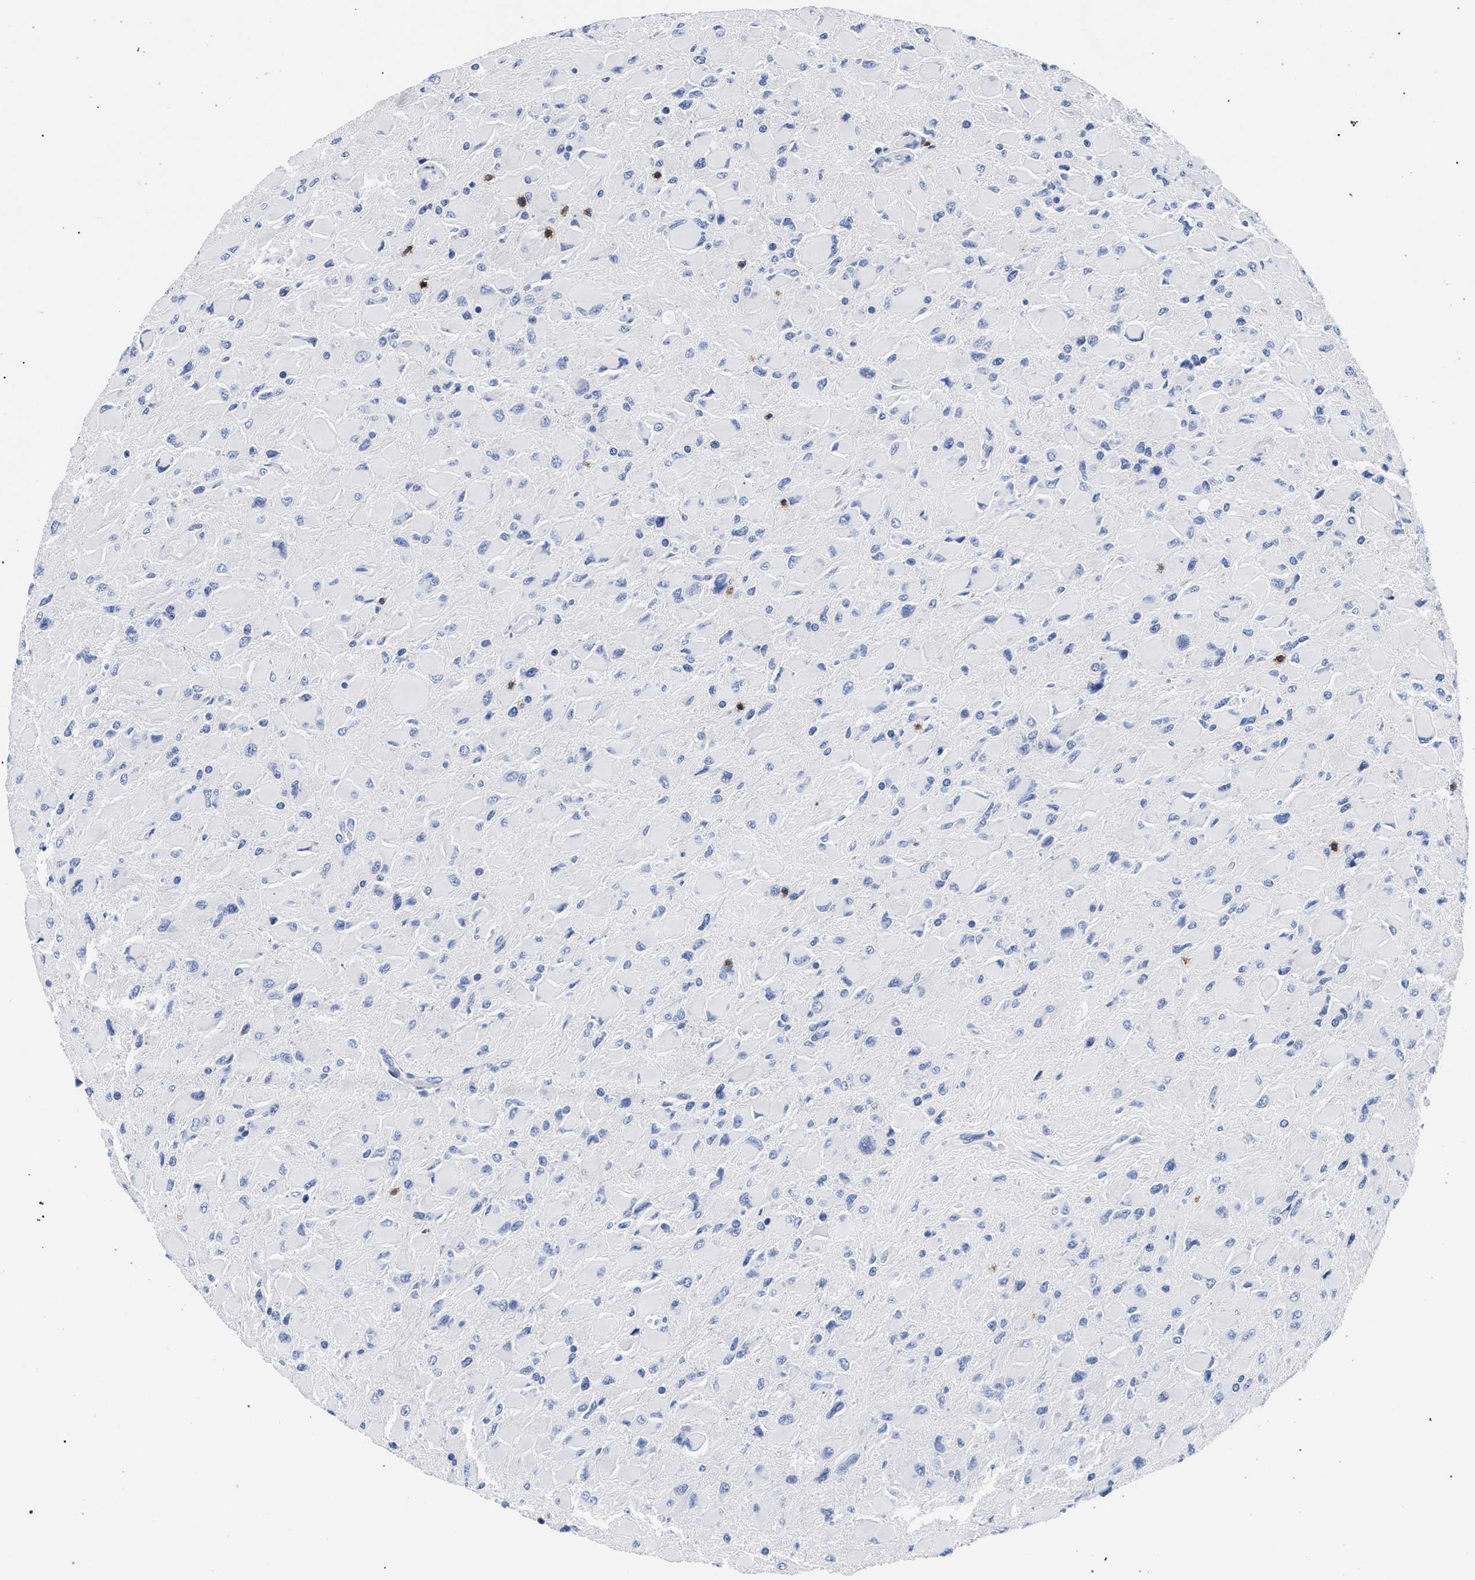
{"staining": {"intensity": "negative", "quantity": "none", "location": "none"}, "tissue": "glioma", "cell_type": "Tumor cells", "image_type": "cancer", "snomed": [{"axis": "morphology", "description": "Glioma, malignant, High grade"}, {"axis": "topography", "description": "Cerebral cortex"}], "caption": "The image reveals no staining of tumor cells in high-grade glioma (malignant).", "gene": "KLRK1", "patient": {"sex": "female", "age": 36}}